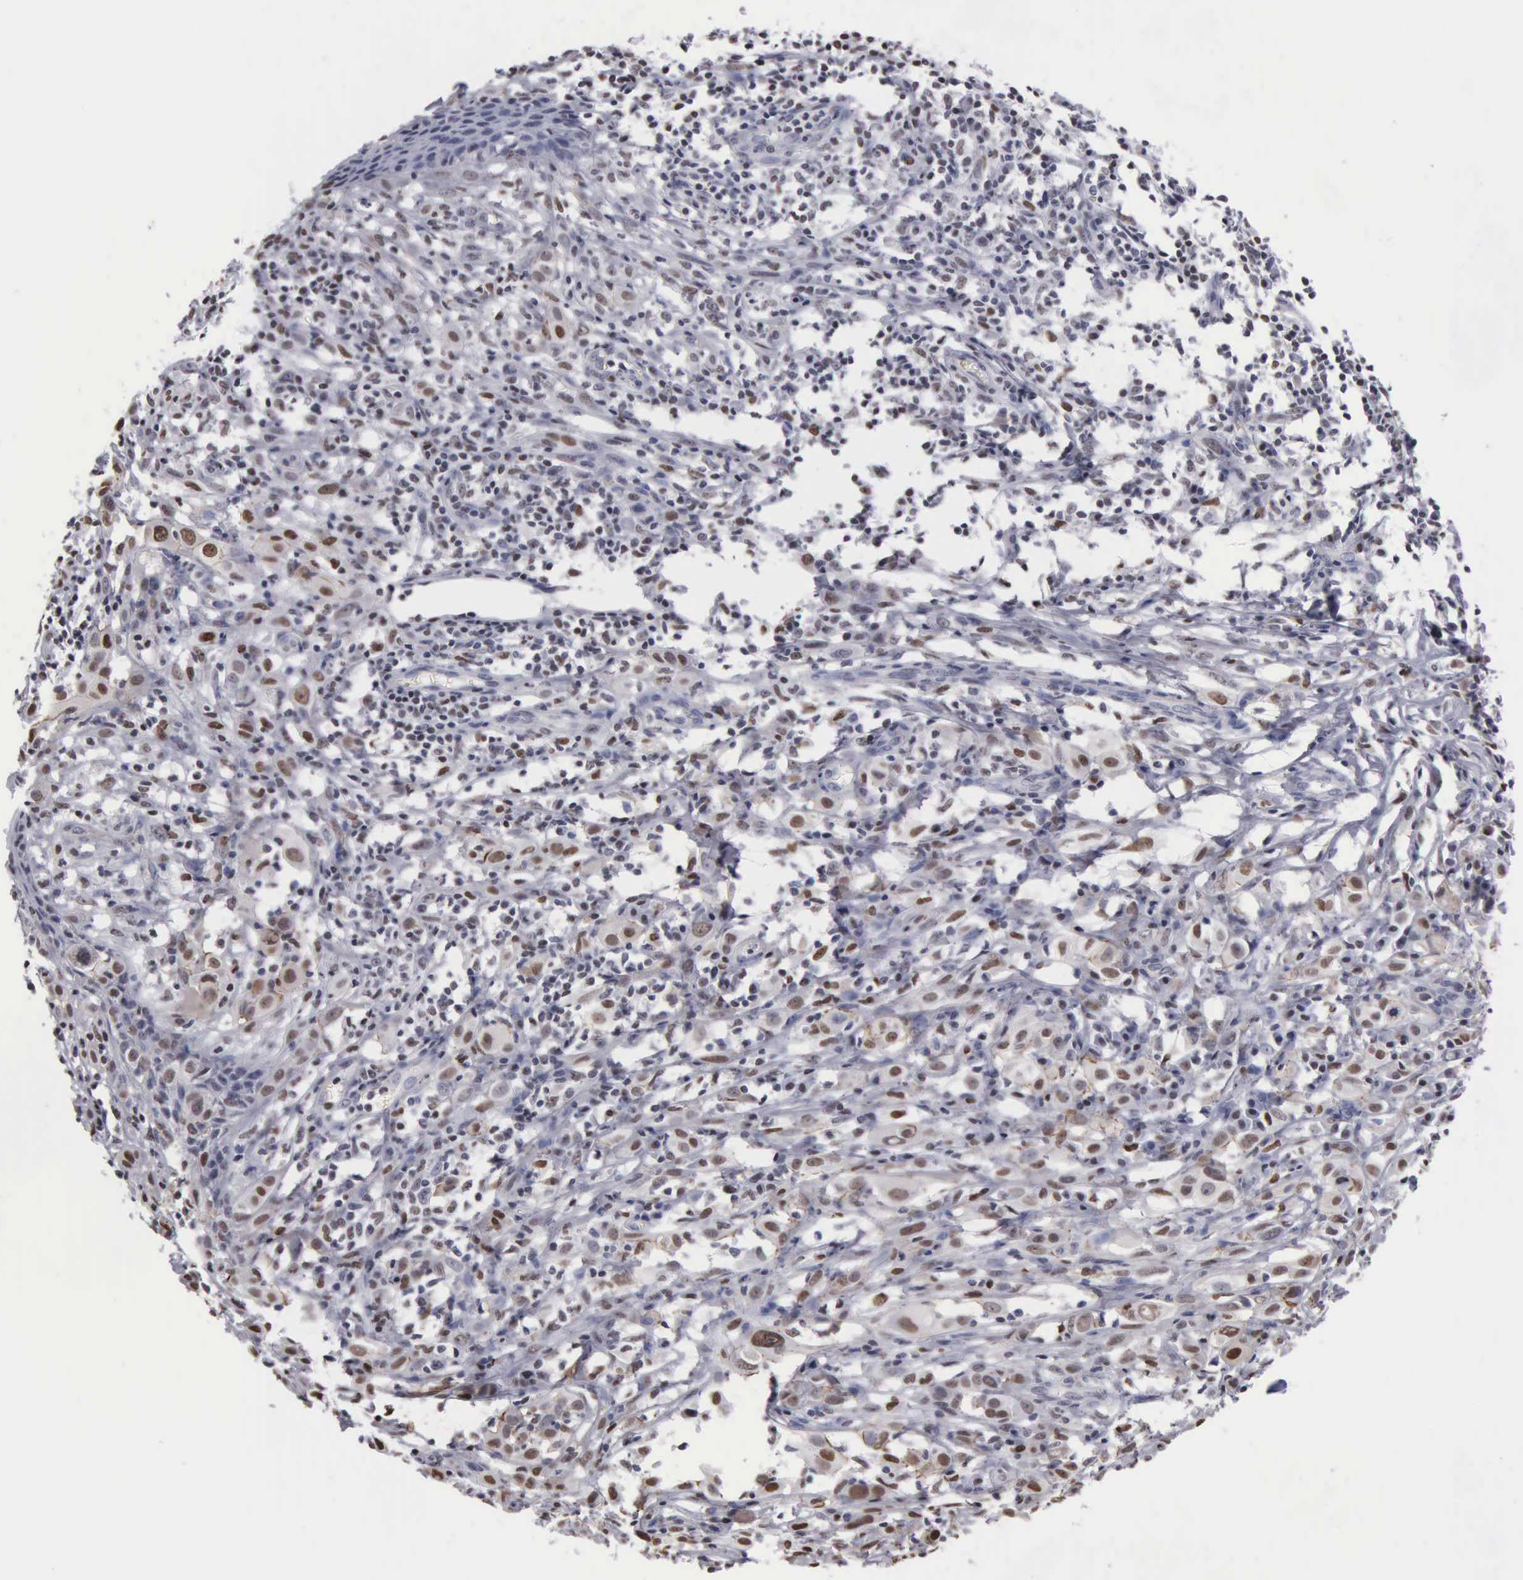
{"staining": {"intensity": "moderate", "quantity": "25%-75%", "location": "nuclear"}, "tissue": "melanoma", "cell_type": "Tumor cells", "image_type": "cancer", "snomed": [{"axis": "morphology", "description": "Malignant melanoma, NOS"}, {"axis": "topography", "description": "Skin"}], "caption": "Tumor cells reveal moderate nuclear expression in about 25%-75% of cells in melanoma. The staining was performed using DAB (3,3'-diaminobenzidine) to visualize the protein expression in brown, while the nuclei were stained in blue with hematoxylin (Magnification: 20x).", "gene": "CCNG1", "patient": {"sex": "female", "age": 52}}